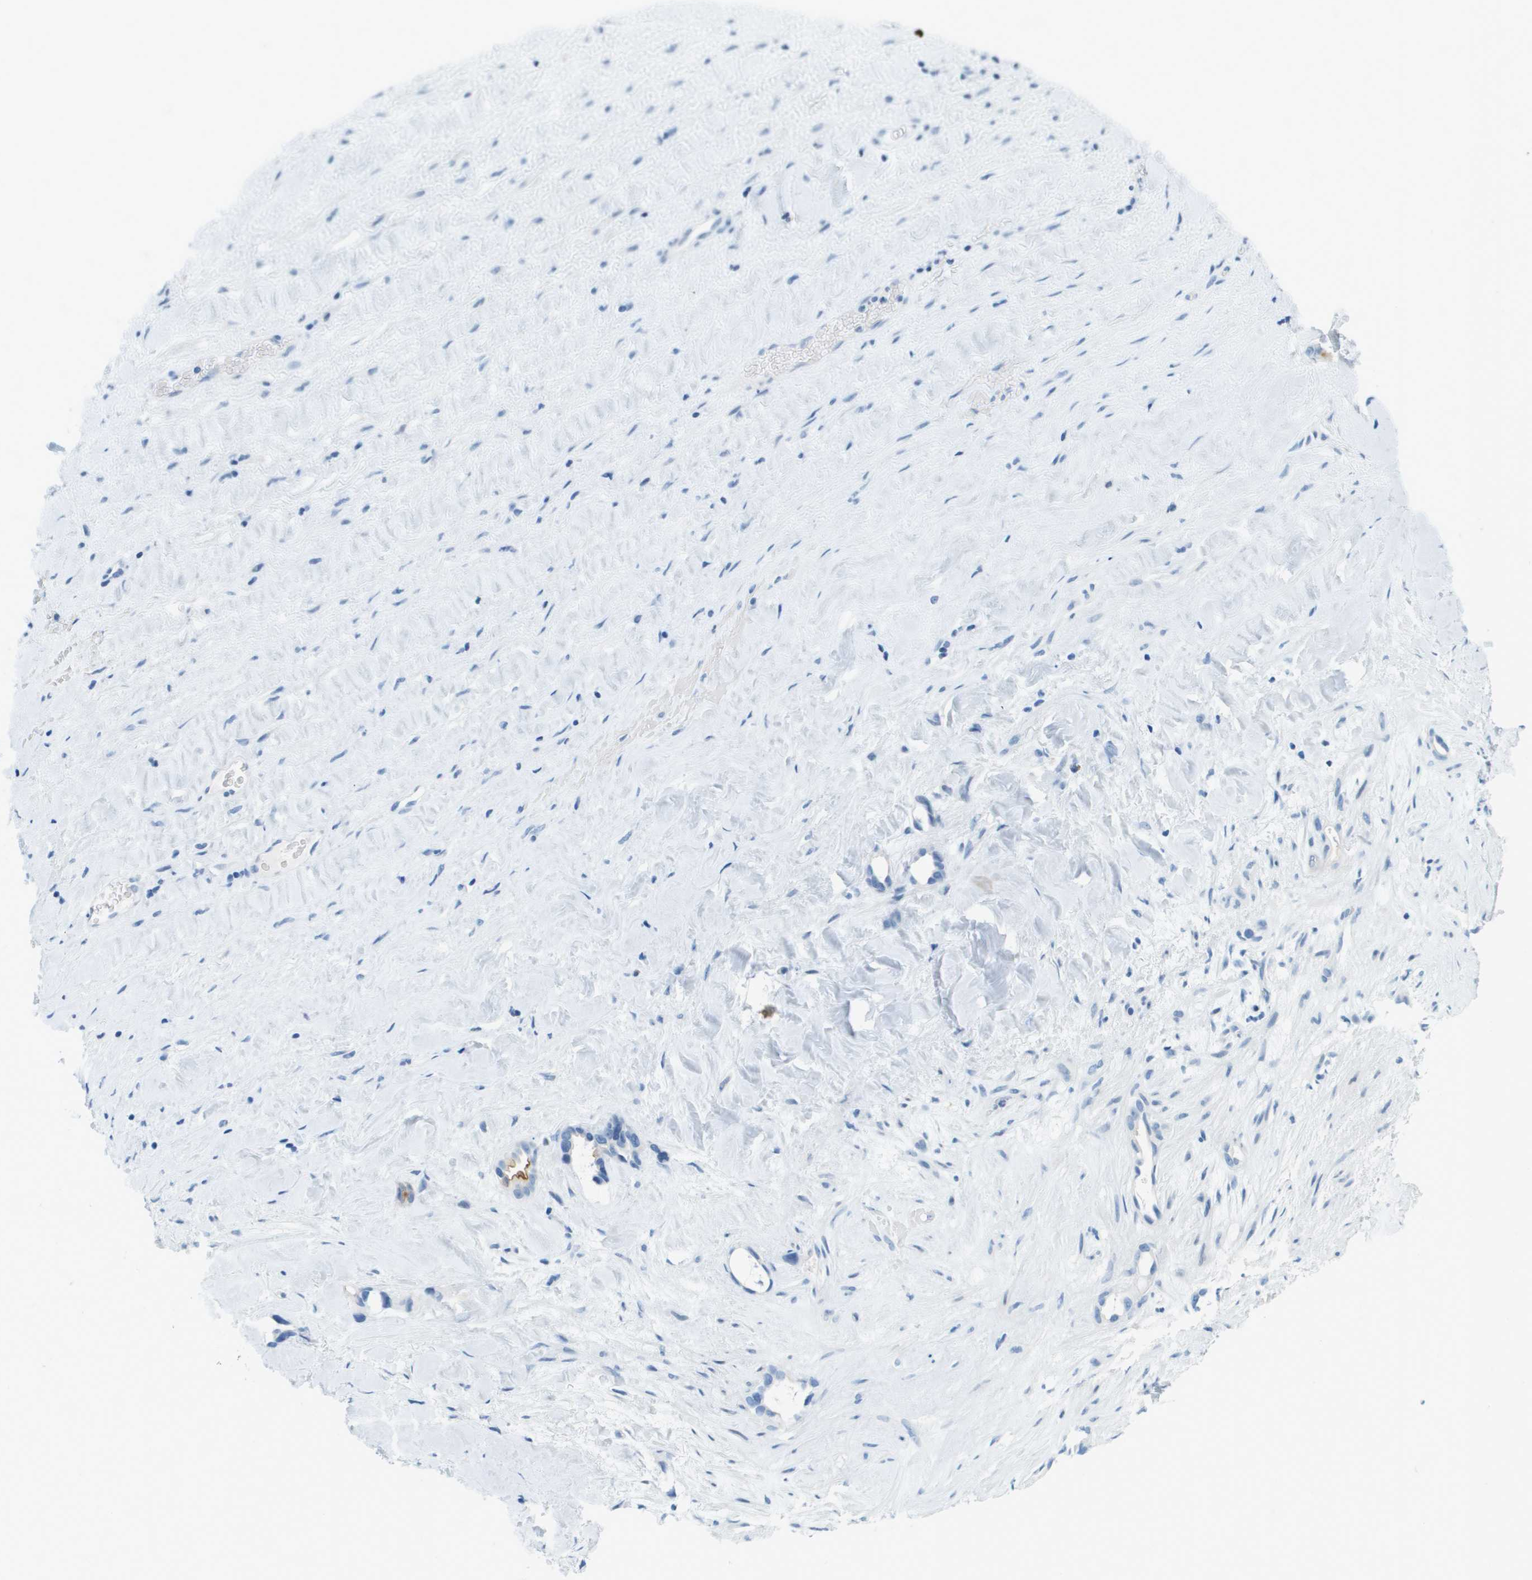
{"staining": {"intensity": "negative", "quantity": "none", "location": "none"}, "tissue": "liver cancer", "cell_type": "Tumor cells", "image_type": "cancer", "snomed": [{"axis": "morphology", "description": "Cholangiocarcinoma"}, {"axis": "topography", "description": "Liver"}], "caption": "Immunohistochemical staining of human cholangiocarcinoma (liver) demonstrates no significant expression in tumor cells. (DAB IHC visualized using brightfield microscopy, high magnification).", "gene": "CDHR2", "patient": {"sex": "female", "age": 65}}